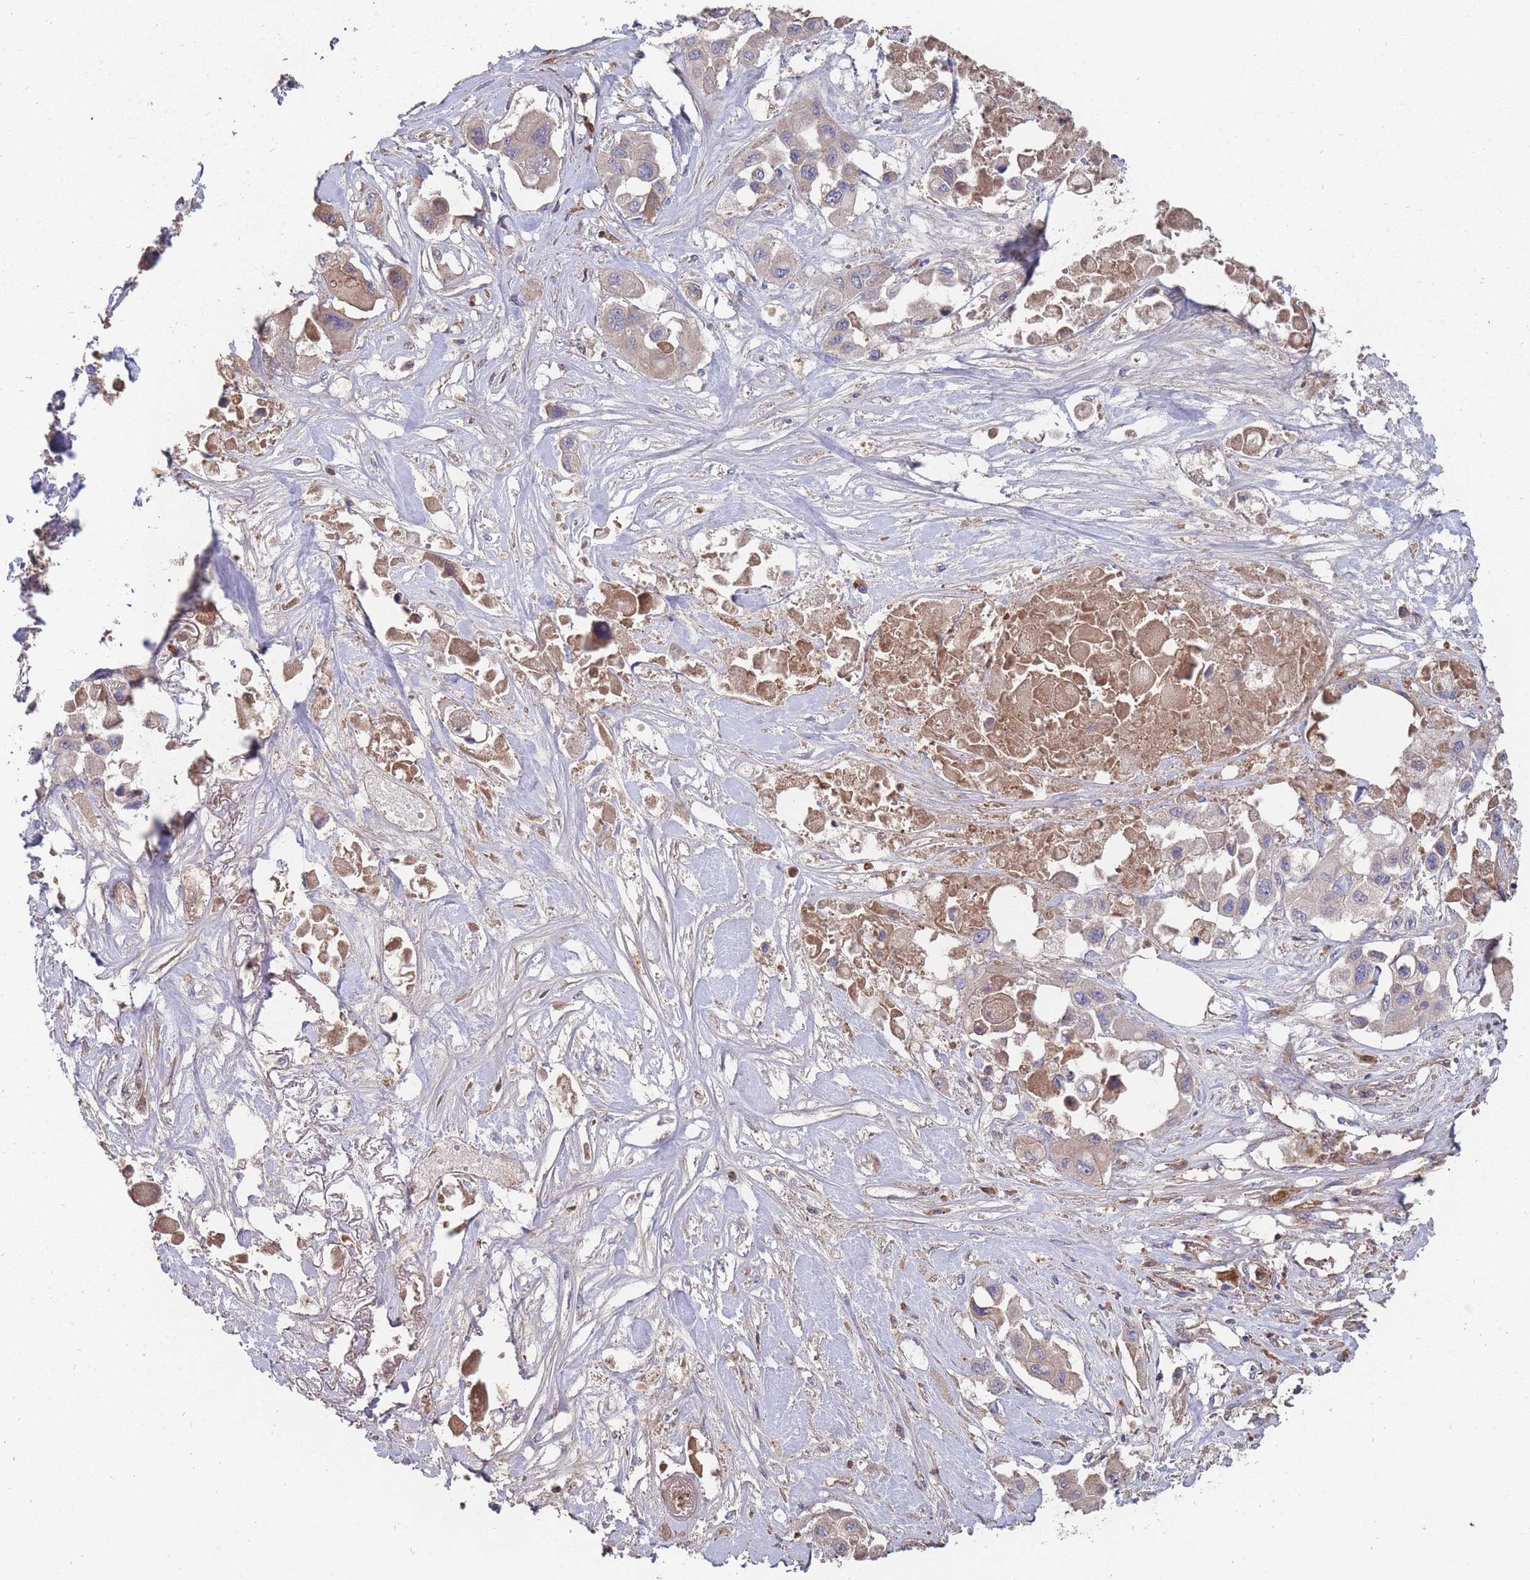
{"staining": {"intensity": "weak", "quantity": "<25%", "location": "cytoplasmic/membranous"}, "tissue": "pancreatic cancer", "cell_type": "Tumor cells", "image_type": "cancer", "snomed": [{"axis": "morphology", "description": "Adenocarcinoma, NOS"}, {"axis": "topography", "description": "Pancreas"}], "caption": "IHC micrograph of neoplastic tissue: human pancreatic adenocarcinoma stained with DAB (3,3'-diaminobenzidine) demonstrates no significant protein positivity in tumor cells. (DAB (3,3'-diaminobenzidine) immunohistochemistry (IHC), high magnification).", "gene": "THSD7B", "patient": {"sex": "male", "age": 92}}